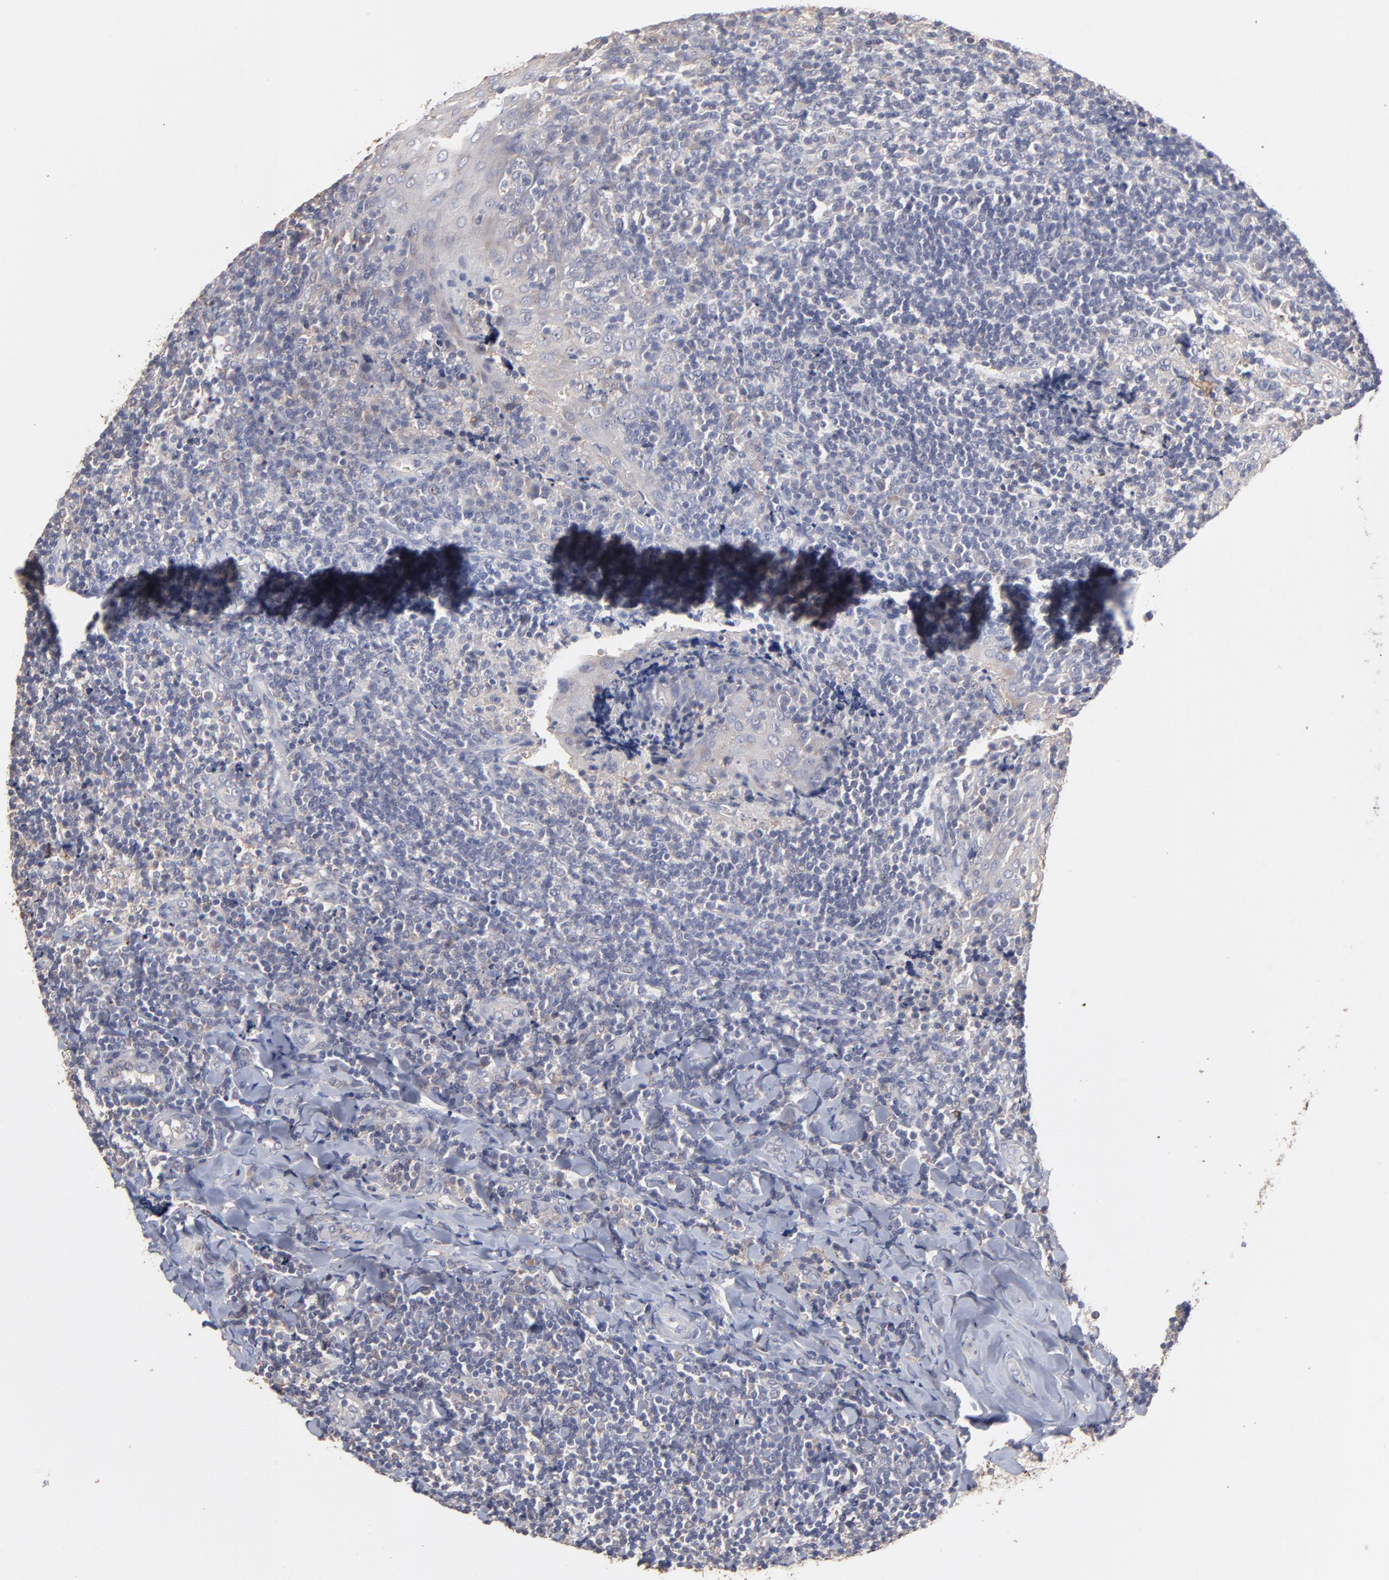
{"staining": {"intensity": "moderate", "quantity": "<25%", "location": "cytoplasmic/membranous"}, "tissue": "tonsil", "cell_type": "Germinal center cells", "image_type": "normal", "snomed": [{"axis": "morphology", "description": "Normal tissue, NOS"}, {"axis": "topography", "description": "Tonsil"}], "caption": "An image showing moderate cytoplasmic/membranous expression in approximately <25% of germinal center cells in normal tonsil, as visualized by brown immunohistochemical staining.", "gene": "TANGO2", "patient": {"sex": "male", "age": 20}}